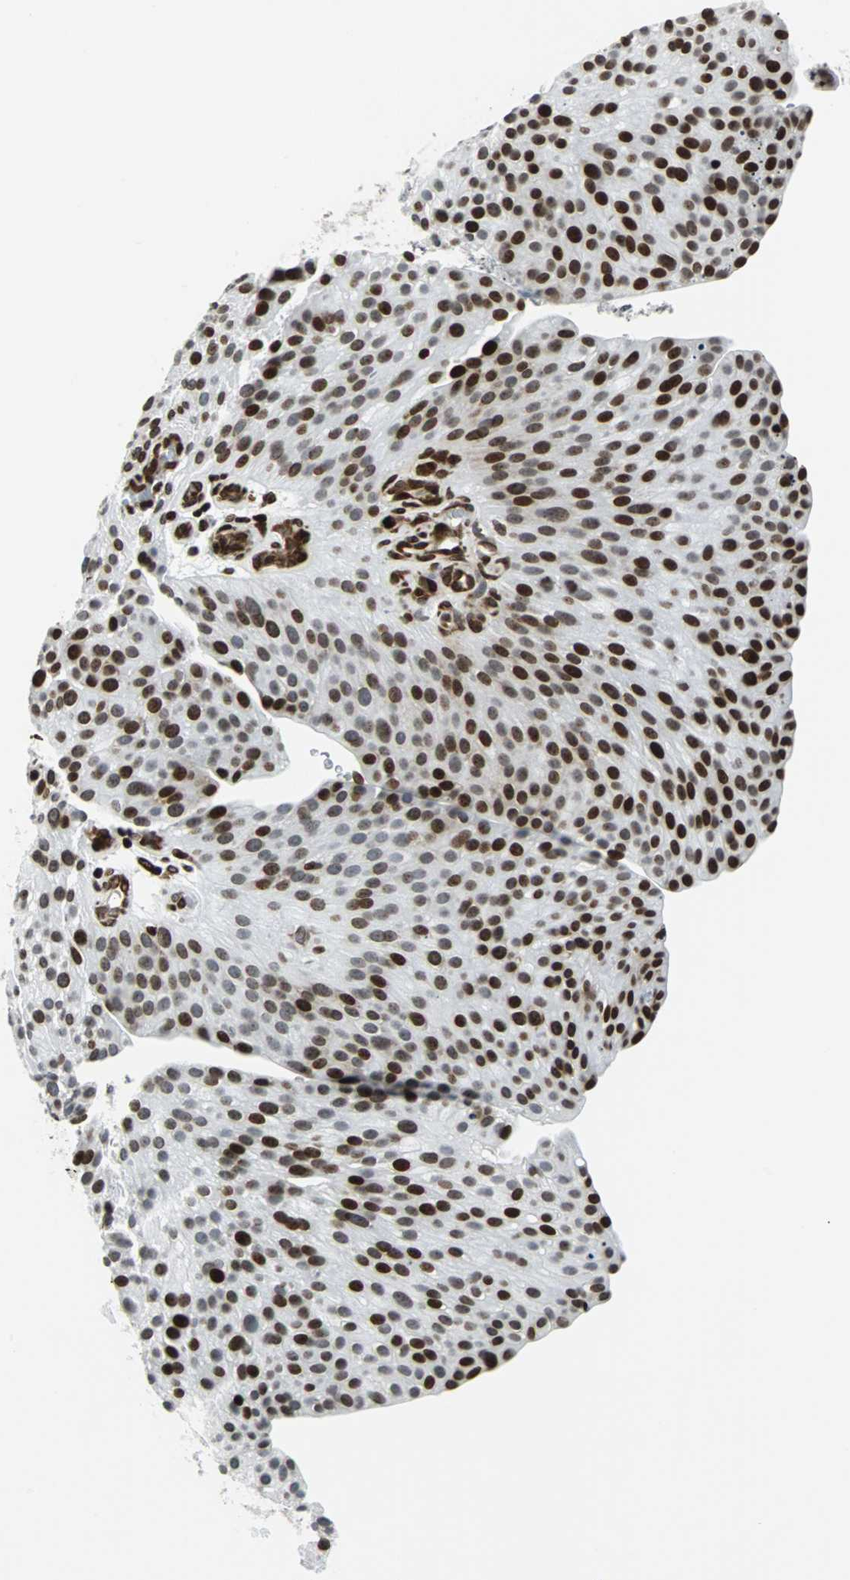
{"staining": {"intensity": "strong", "quantity": ">75%", "location": "nuclear"}, "tissue": "urothelial cancer", "cell_type": "Tumor cells", "image_type": "cancer", "snomed": [{"axis": "morphology", "description": "Urothelial carcinoma, Low grade"}, {"axis": "topography", "description": "Smooth muscle"}, {"axis": "topography", "description": "Urinary bladder"}], "caption": "High-power microscopy captured an immunohistochemistry (IHC) micrograph of urothelial carcinoma (low-grade), revealing strong nuclear positivity in approximately >75% of tumor cells.", "gene": "ZNF131", "patient": {"sex": "male", "age": 60}}